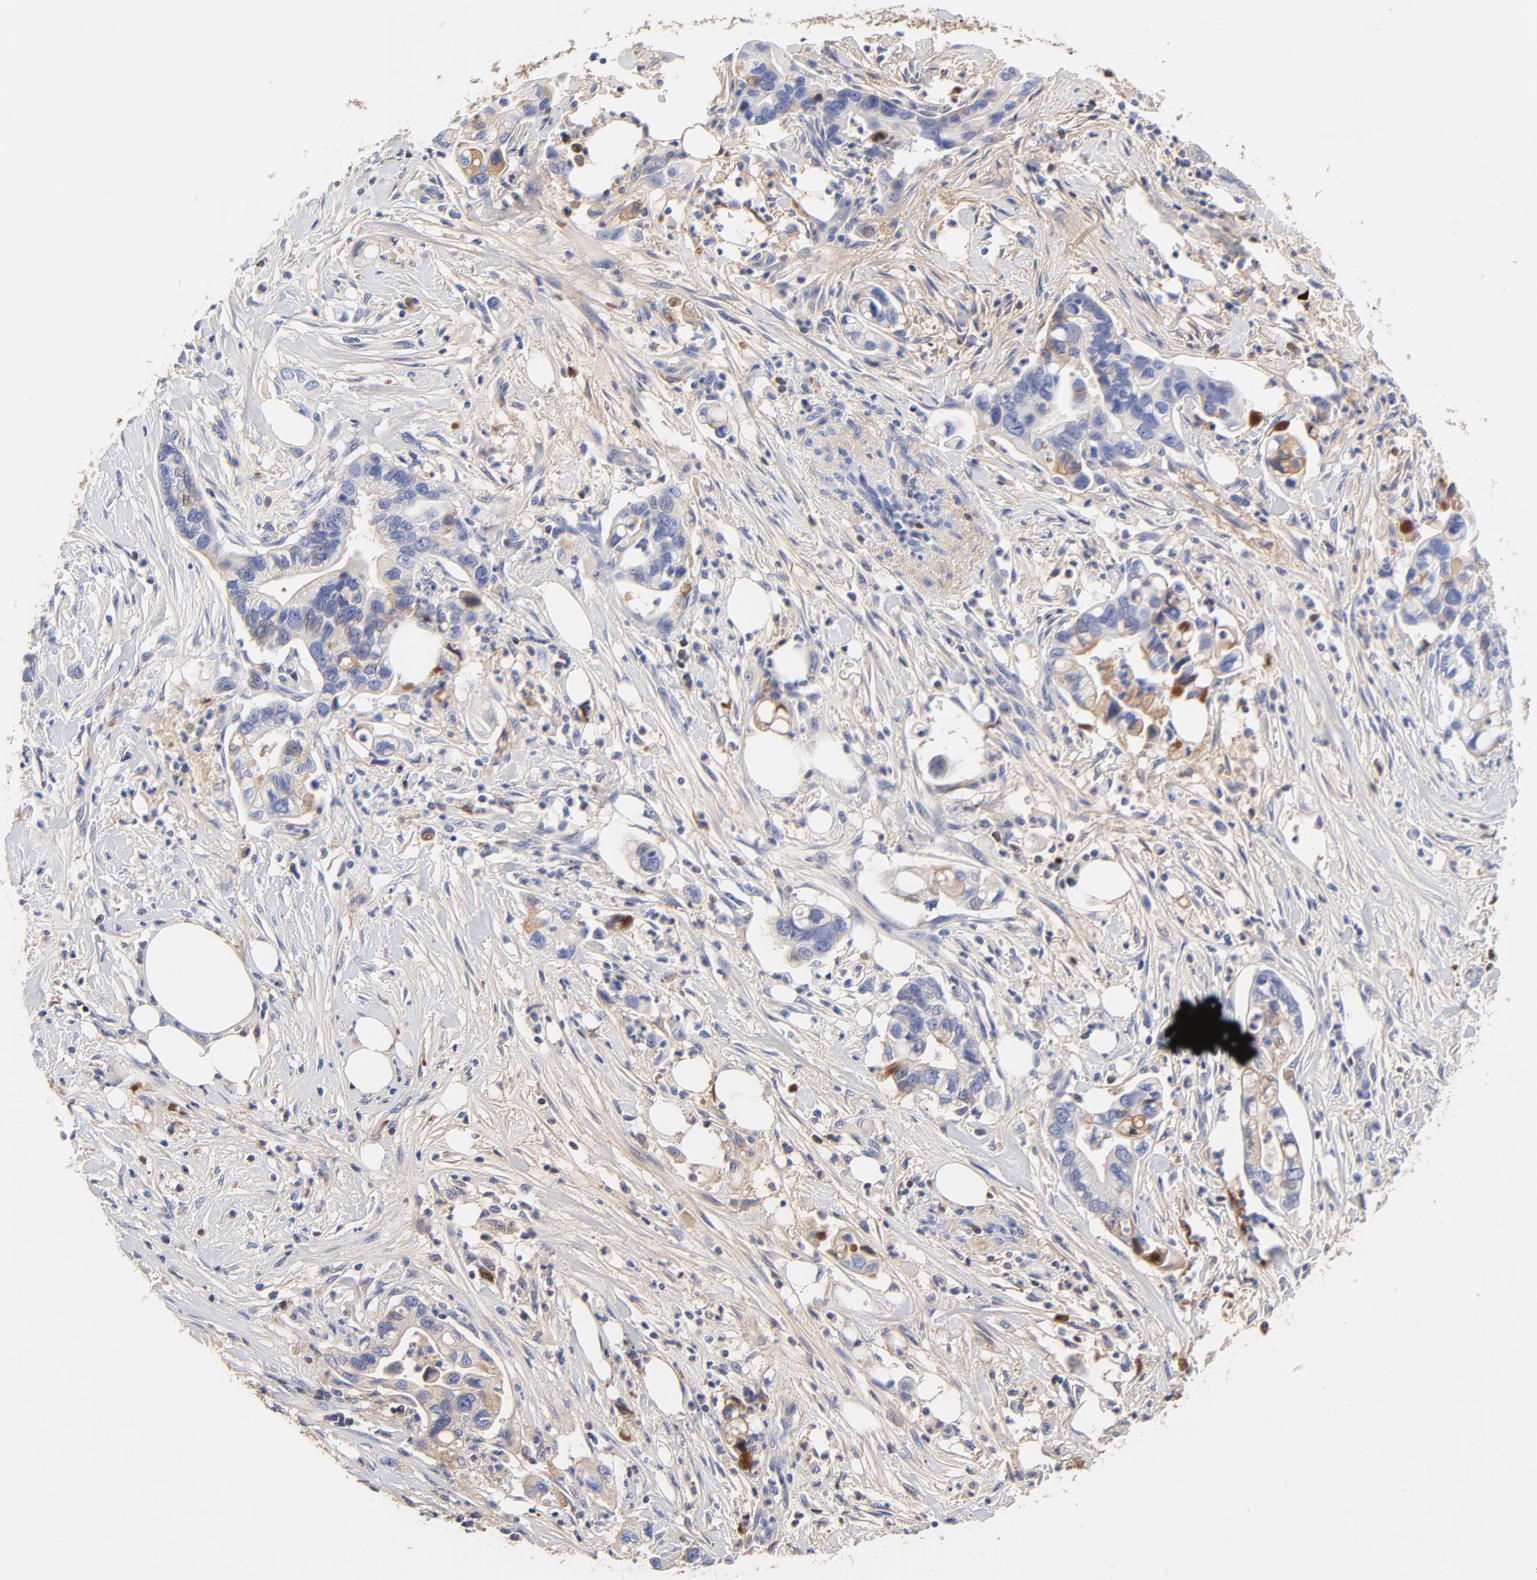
{"staining": {"intensity": "weak", "quantity": "<25%", "location": "cytoplasmic/membranous"}, "tissue": "pancreatic cancer", "cell_type": "Tumor cells", "image_type": "cancer", "snomed": [{"axis": "morphology", "description": "Adenocarcinoma, NOS"}, {"axis": "topography", "description": "Pancreas"}], "caption": "Human pancreatic cancer stained for a protein using IHC displays no staining in tumor cells.", "gene": "IGLV3-10", "patient": {"sex": "male", "age": 70}}